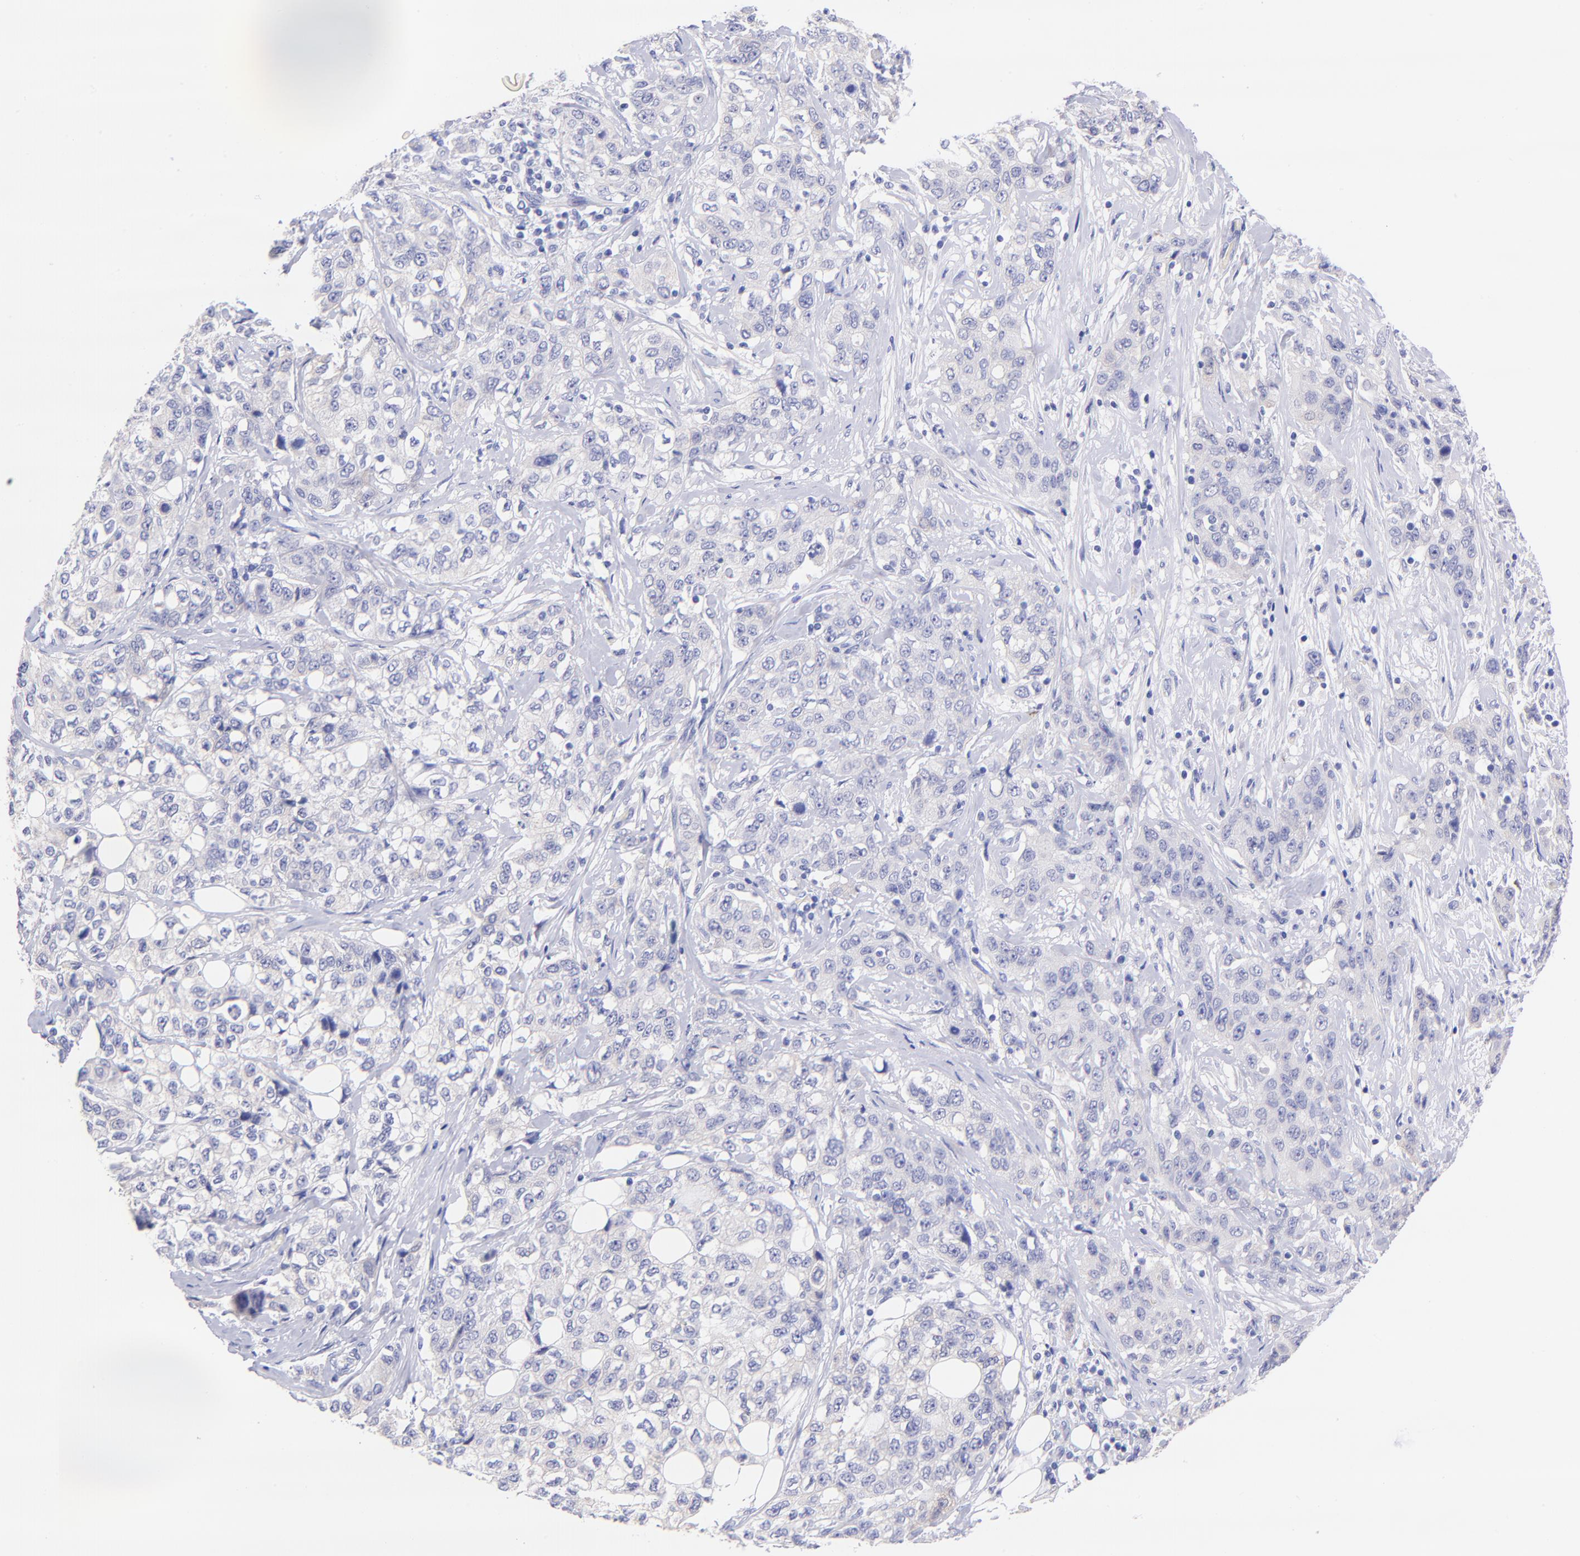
{"staining": {"intensity": "negative", "quantity": "none", "location": "none"}, "tissue": "stomach cancer", "cell_type": "Tumor cells", "image_type": "cancer", "snomed": [{"axis": "morphology", "description": "Adenocarcinoma, NOS"}, {"axis": "topography", "description": "Stomach"}], "caption": "A high-resolution photomicrograph shows IHC staining of adenocarcinoma (stomach), which exhibits no significant positivity in tumor cells.", "gene": "RAB3B", "patient": {"sex": "male", "age": 48}}